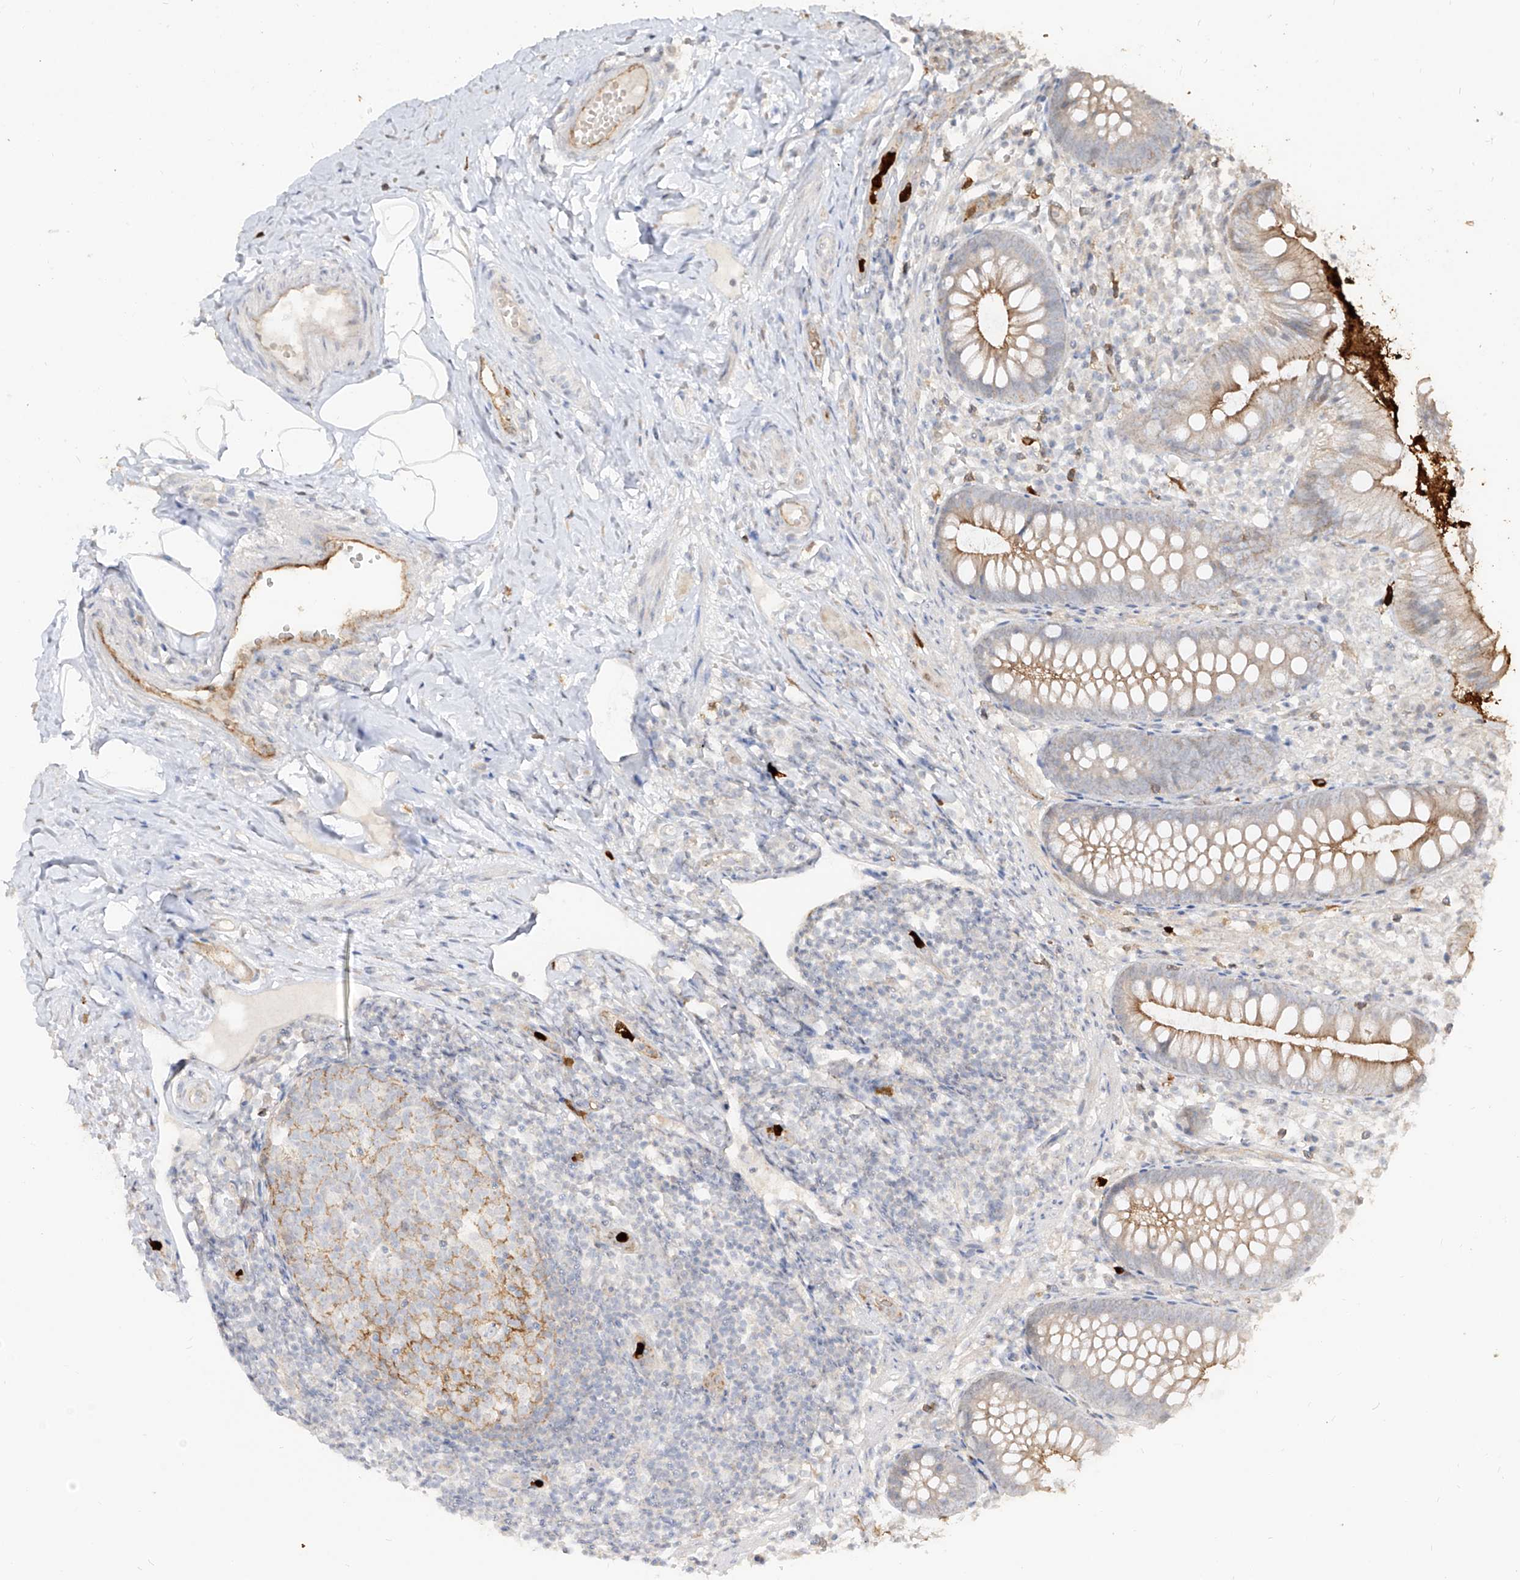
{"staining": {"intensity": "moderate", "quantity": "25%-75%", "location": "cytoplasmic/membranous"}, "tissue": "appendix", "cell_type": "Glandular cells", "image_type": "normal", "snomed": [{"axis": "morphology", "description": "Normal tissue, NOS"}, {"axis": "topography", "description": "Appendix"}], "caption": "IHC histopathology image of unremarkable appendix: human appendix stained using immunohistochemistry exhibits medium levels of moderate protein expression localized specifically in the cytoplasmic/membranous of glandular cells, appearing as a cytoplasmic/membranous brown color.", "gene": "ZNF227", "patient": {"sex": "female", "age": 20}}